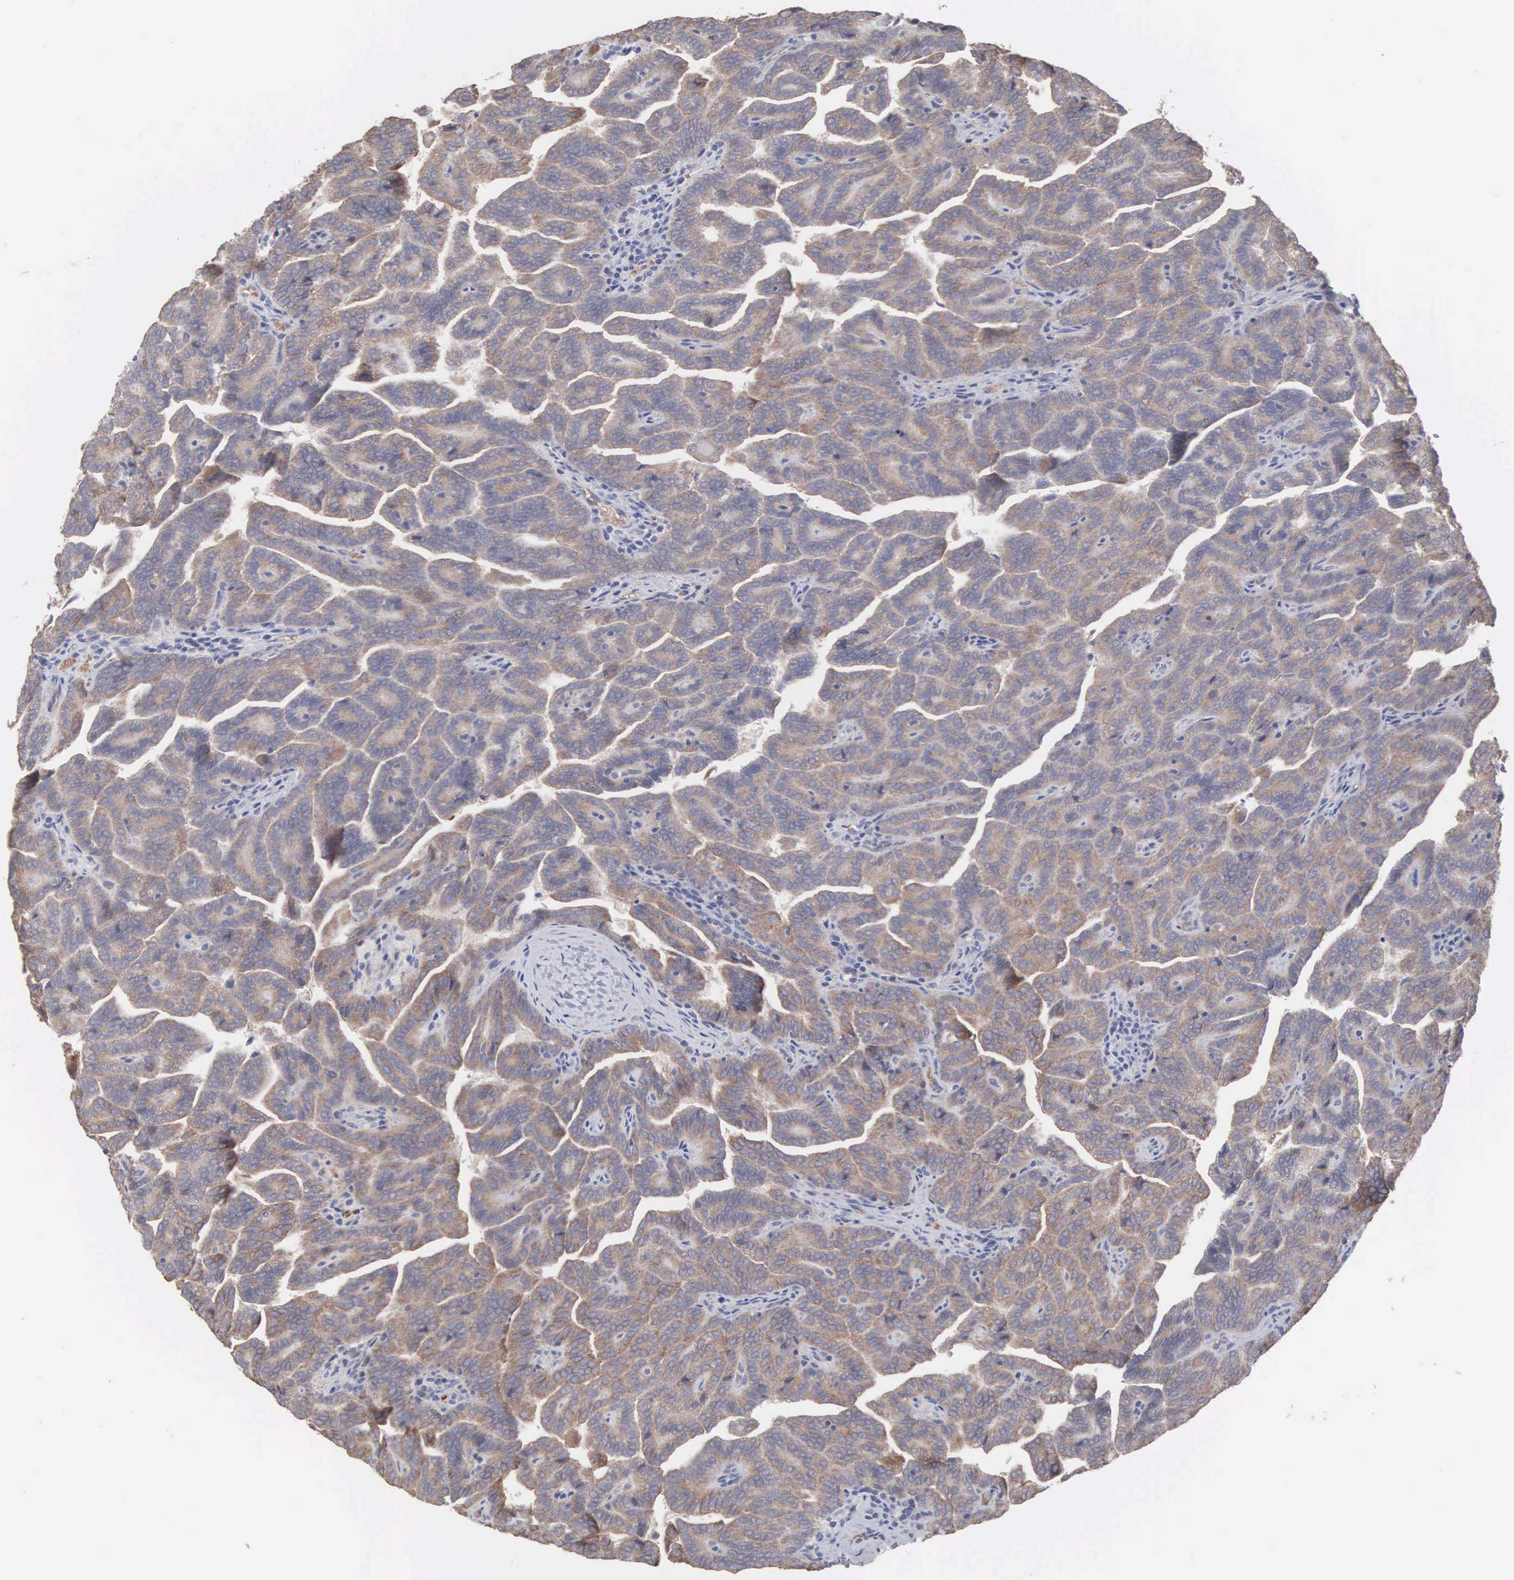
{"staining": {"intensity": "moderate", "quantity": ">75%", "location": "cytoplasmic/membranous"}, "tissue": "renal cancer", "cell_type": "Tumor cells", "image_type": "cancer", "snomed": [{"axis": "morphology", "description": "Adenocarcinoma, NOS"}, {"axis": "topography", "description": "Kidney"}], "caption": "Protein expression analysis of human adenocarcinoma (renal) reveals moderate cytoplasmic/membranous positivity in about >75% of tumor cells.", "gene": "INF2", "patient": {"sex": "male", "age": 61}}